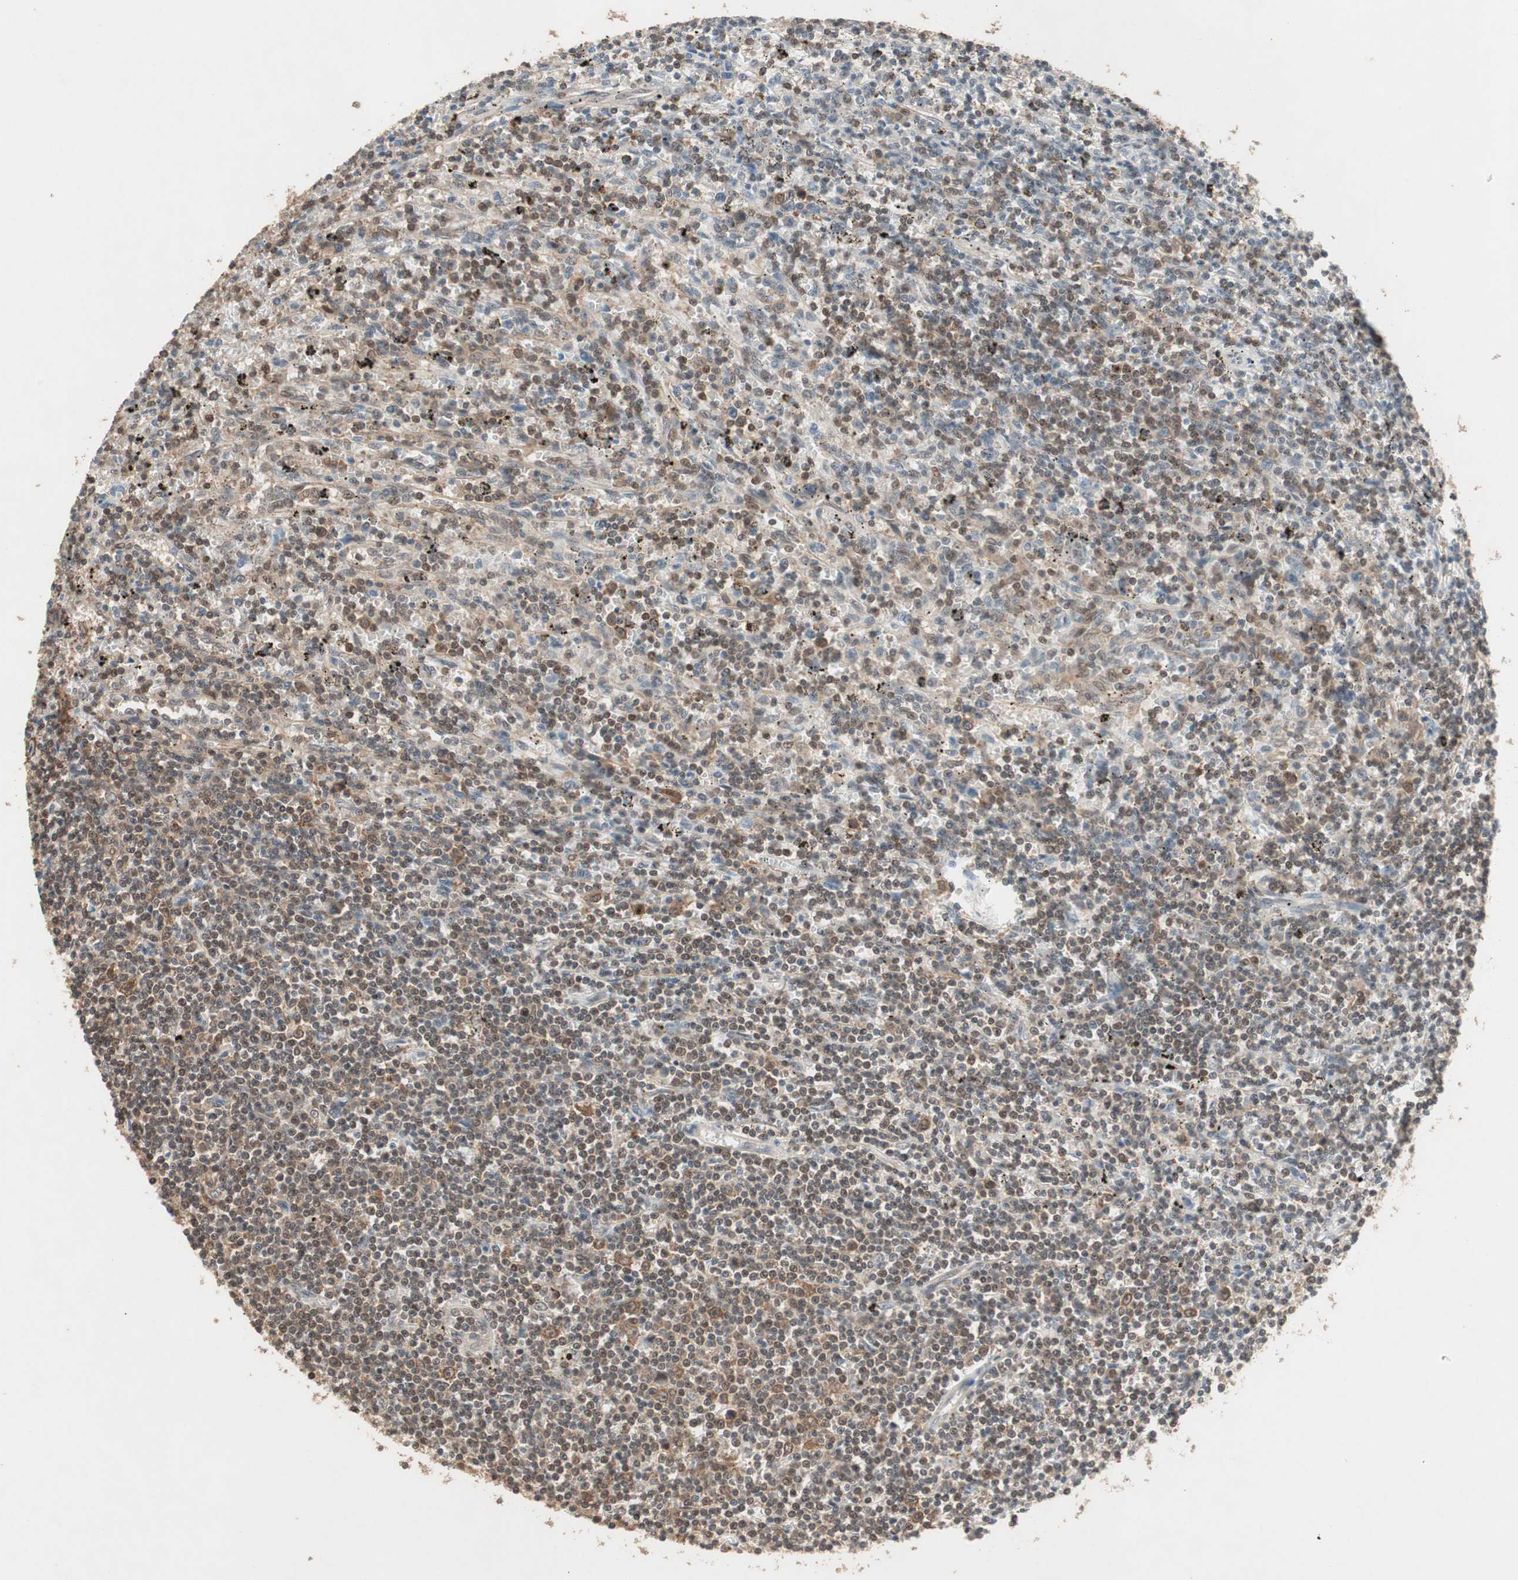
{"staining": {"intensity": "moderate", "quantity": ">75%", "location": "cytoplasmic/membranous,nuclear"}, "tissue": "lymphoma", "cell_type": "Tumor cells", "image_type": "cancer", "snomed": [{"axis": "morphology", "description": "Malignant lymphoma, non-Hodgkin's type, Low grade"}, {"axis": "topography", "description": "Spleen"}], "caption": "There is medium levels of moderate cytoplasmic/membranous and nuclear positivity in tumor cells of low-grade malignant lymphoma, non-Hodgkin's type, as demonstrated by immunohistochemical staining (brown color).", "gene": "GART", "patient": {"sex": "male", "age": 76}}